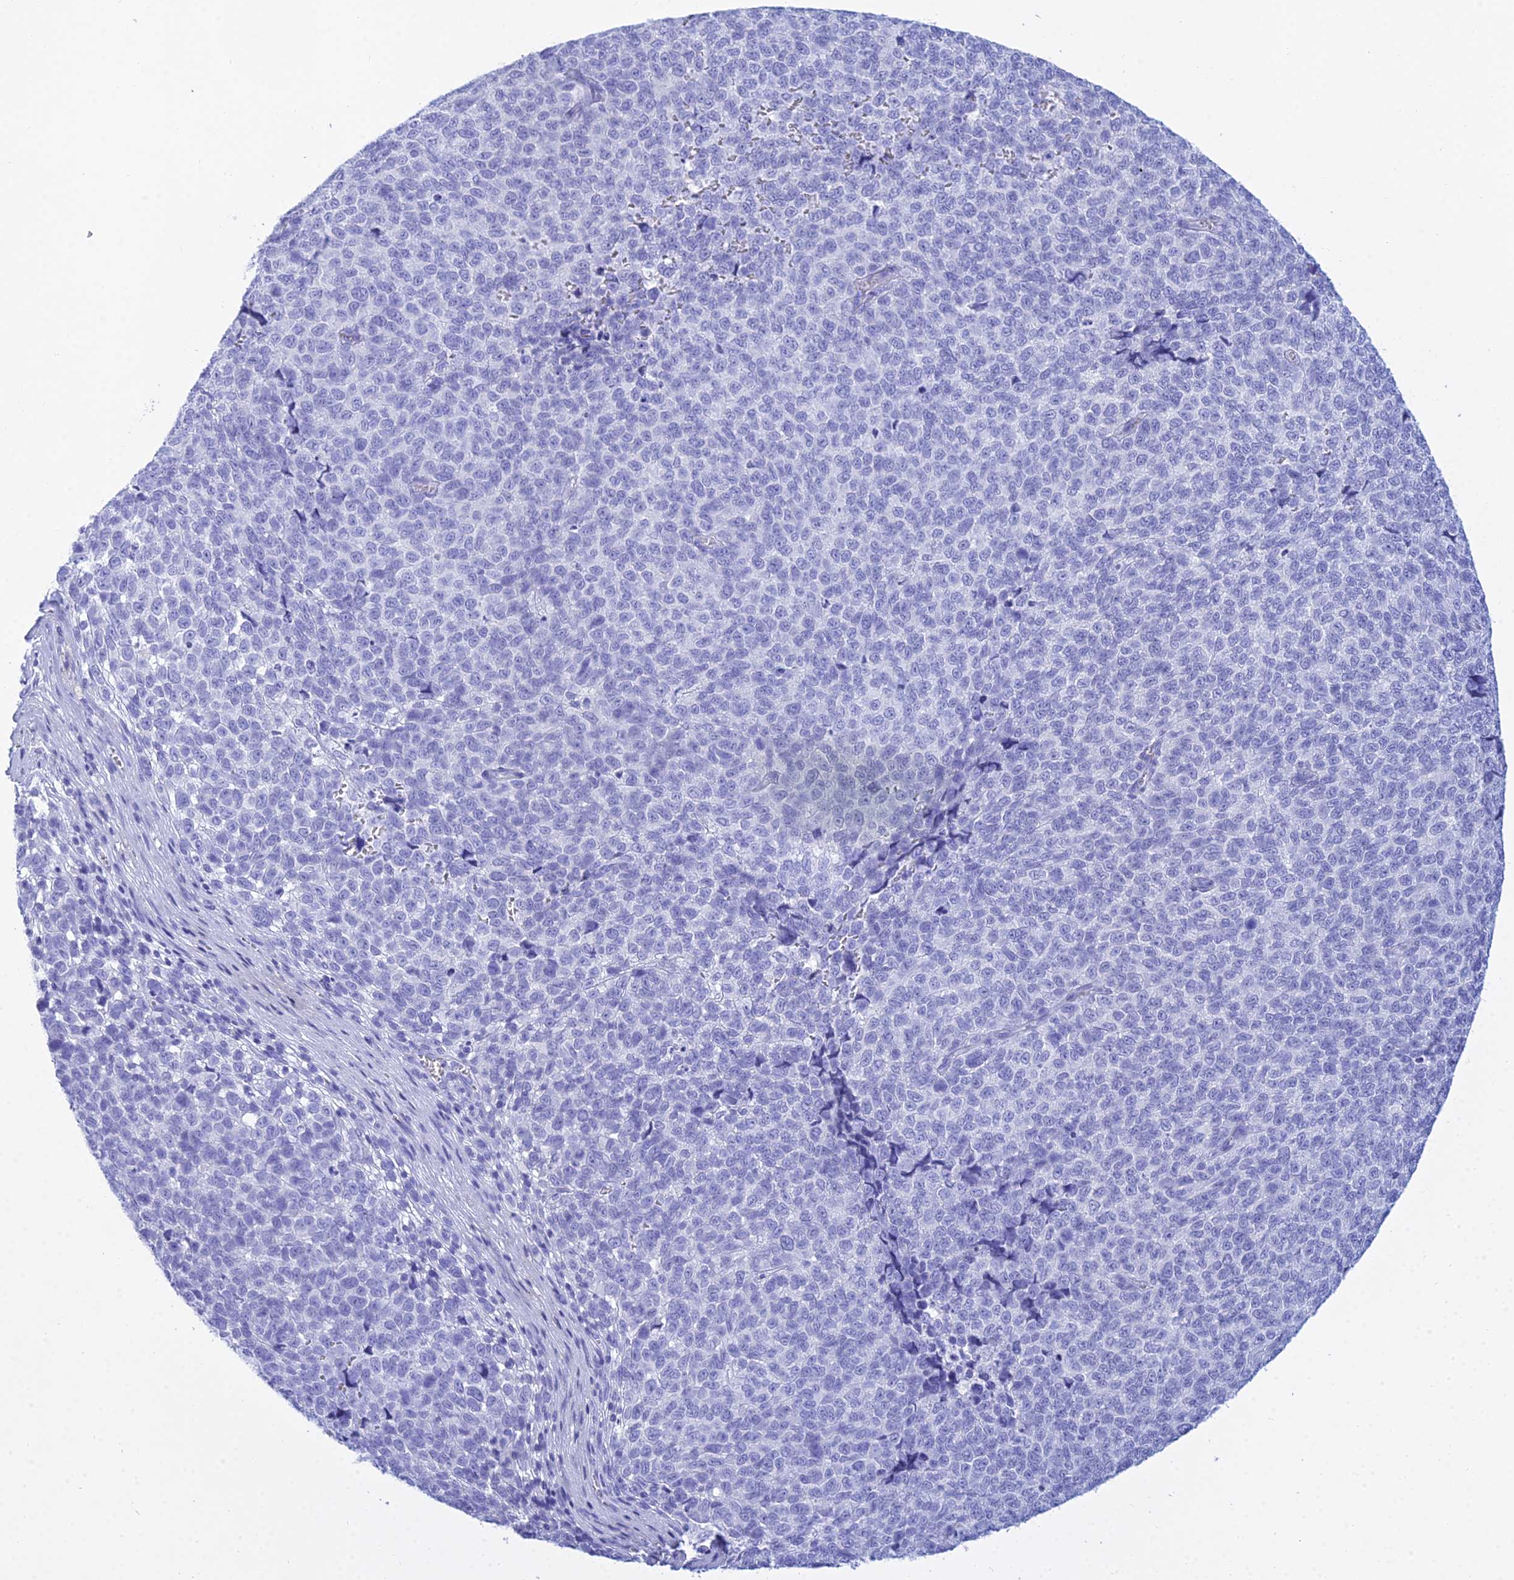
{"staining": {"intensity": "negative", "quantity": "none", "location": "none"}, "tissue": "melanoma", "cell_type": "Tumor cells", "image_type": "cancer", "snomed": [{"axis": "morphology", "description": "Malignant melanoma, NOS"}, {"axis": "topography", "description": "Nose, NOS"}], "caption": "Immunohistochemistry (IHC) image of neoplastic tissue: human melanoma stained with DAB demonstrates no significant protein positivity in tumor cells.", "gene": "PATE4", "patient": {"sex": "female", "age": 48}}